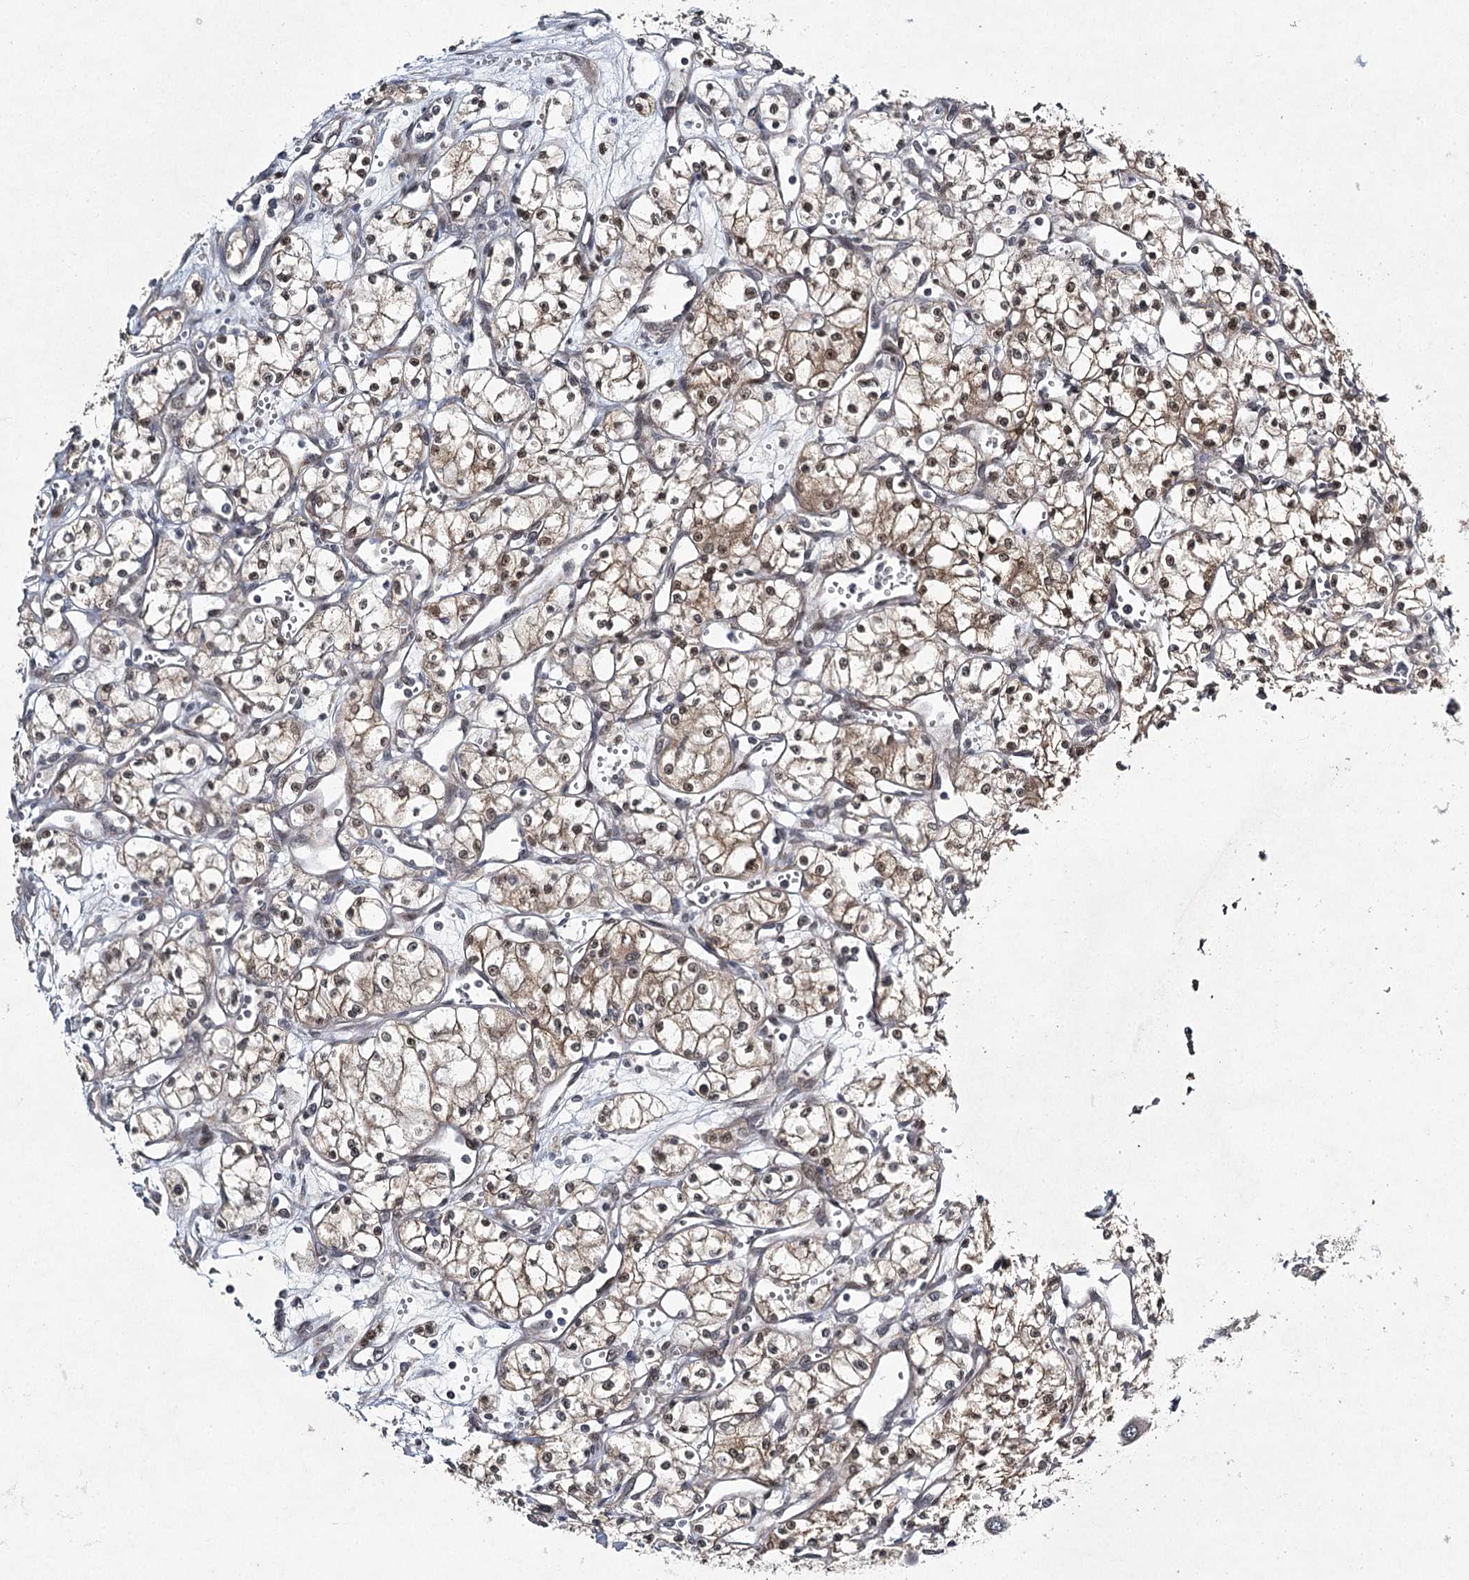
{"staining": {"intensity": "moderate", "quantity": ">75%", "location": "cytoplasmic/membranous,nuclear"}, "tissue": "renal cancer", "cell_type": "Tumor cells", "image_type": "cancer", "snomed": [{"axis": "morphology", "description": "Adenocarcinoma, NOS"}, {"axis": "topography", "description": "Kidney"}], "caption": "This histopathology image displays immunohistochemistry (IHC) staining of renal cancer, with medium moderate cytoplasmic/membranous and nuclear staining in about >75% of tumor cells.", "gene": "DCUN1D4", "patient": {"sex": "male", "age": 59}}